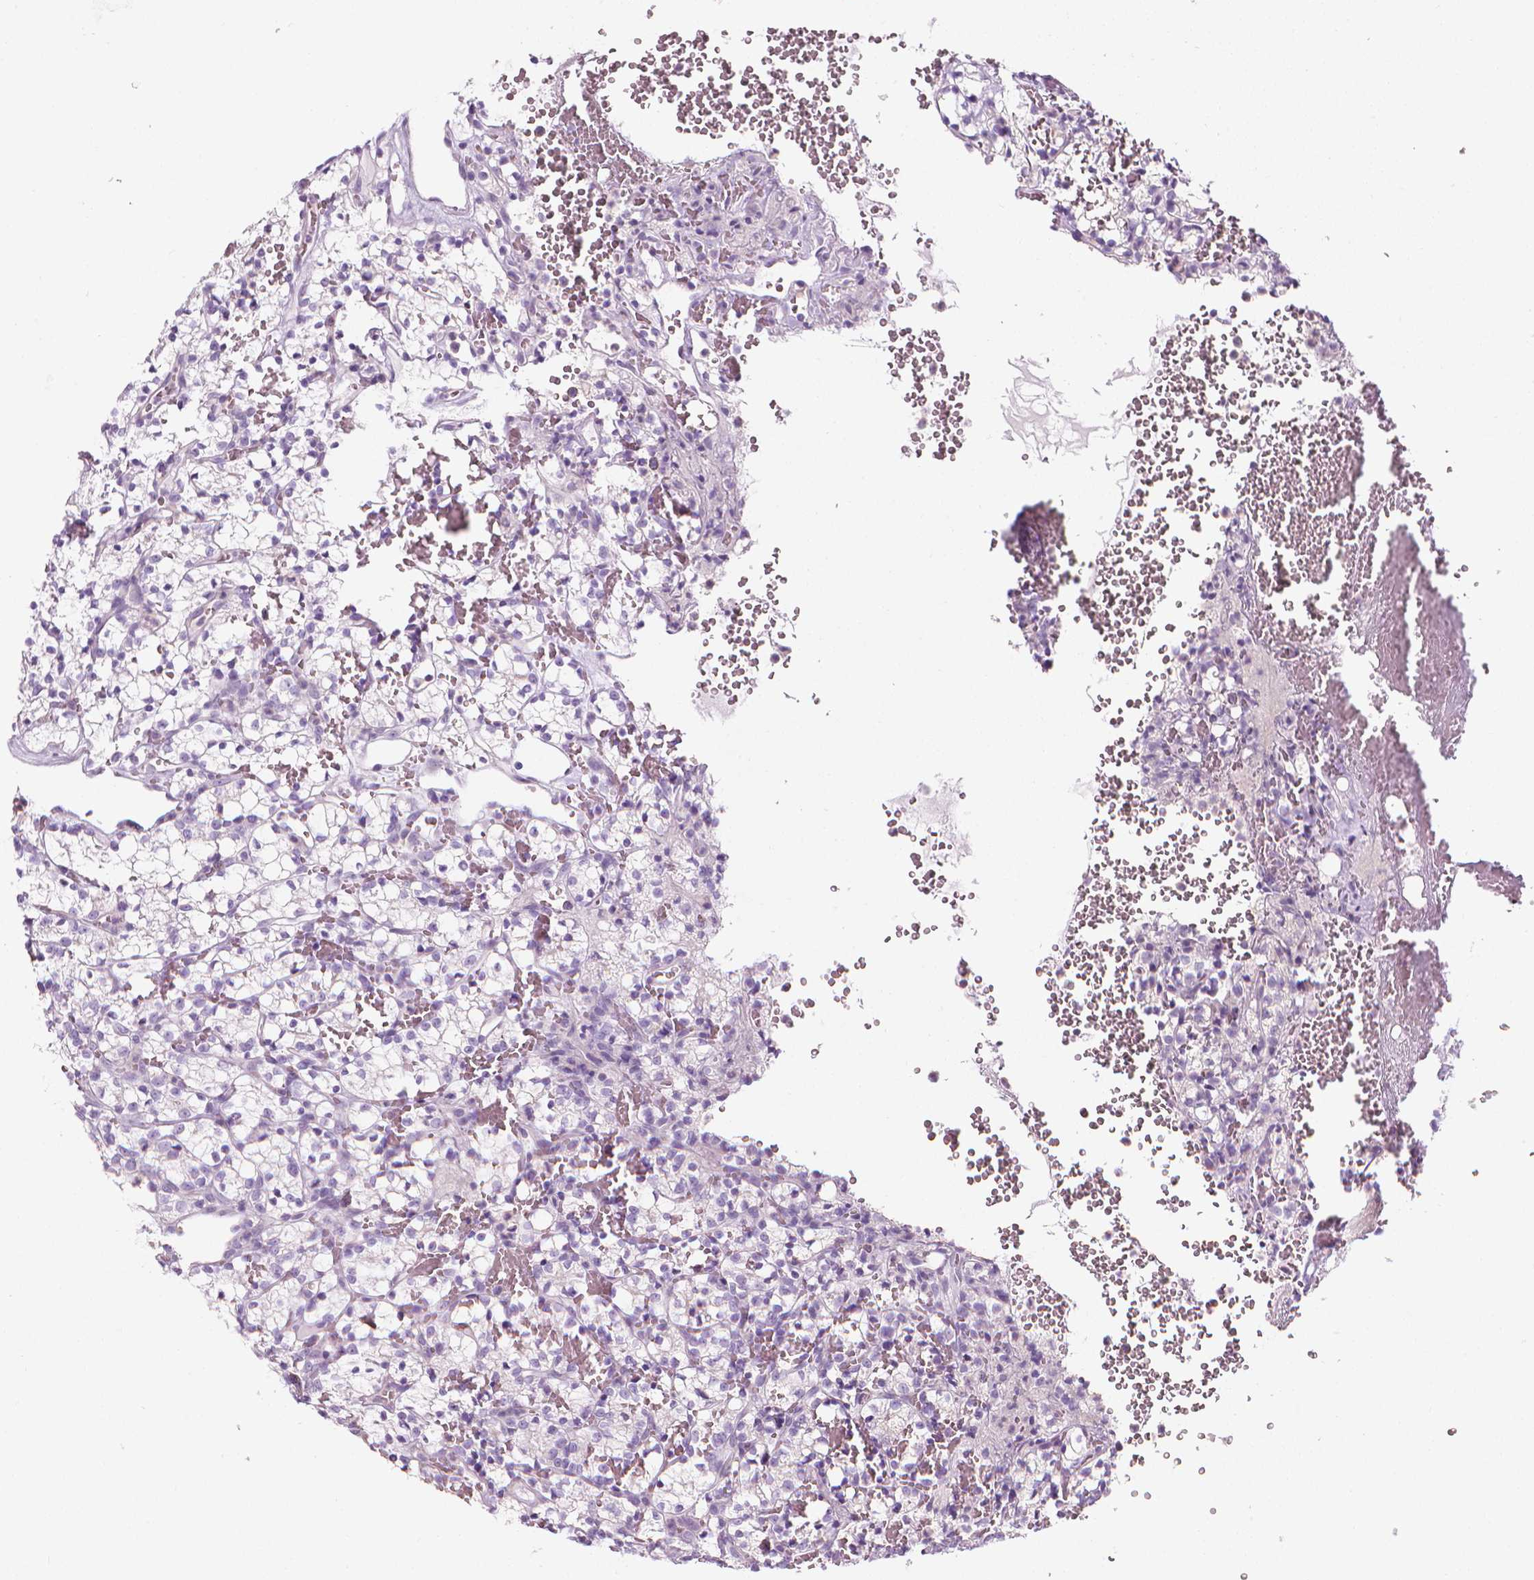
{"staining": {"intensity": "negative", "quantity": "none", "location": "none"}, "tissue": "renal cancer", "cell_type": "Tumor cells", "image_type": "cancer", "snomed": [{"axis": "morphology", "description": "Adenocarcinoma, NOS"}, {"axis": "topography", "description": "Kidney"}], "caption": "Immunohistochemical staining of human renal adenocarcinoma exhibits no significant staining in tumor cells.", "gene": "DCAF8L1", "patient": {"sex": "female", "age": 69}}